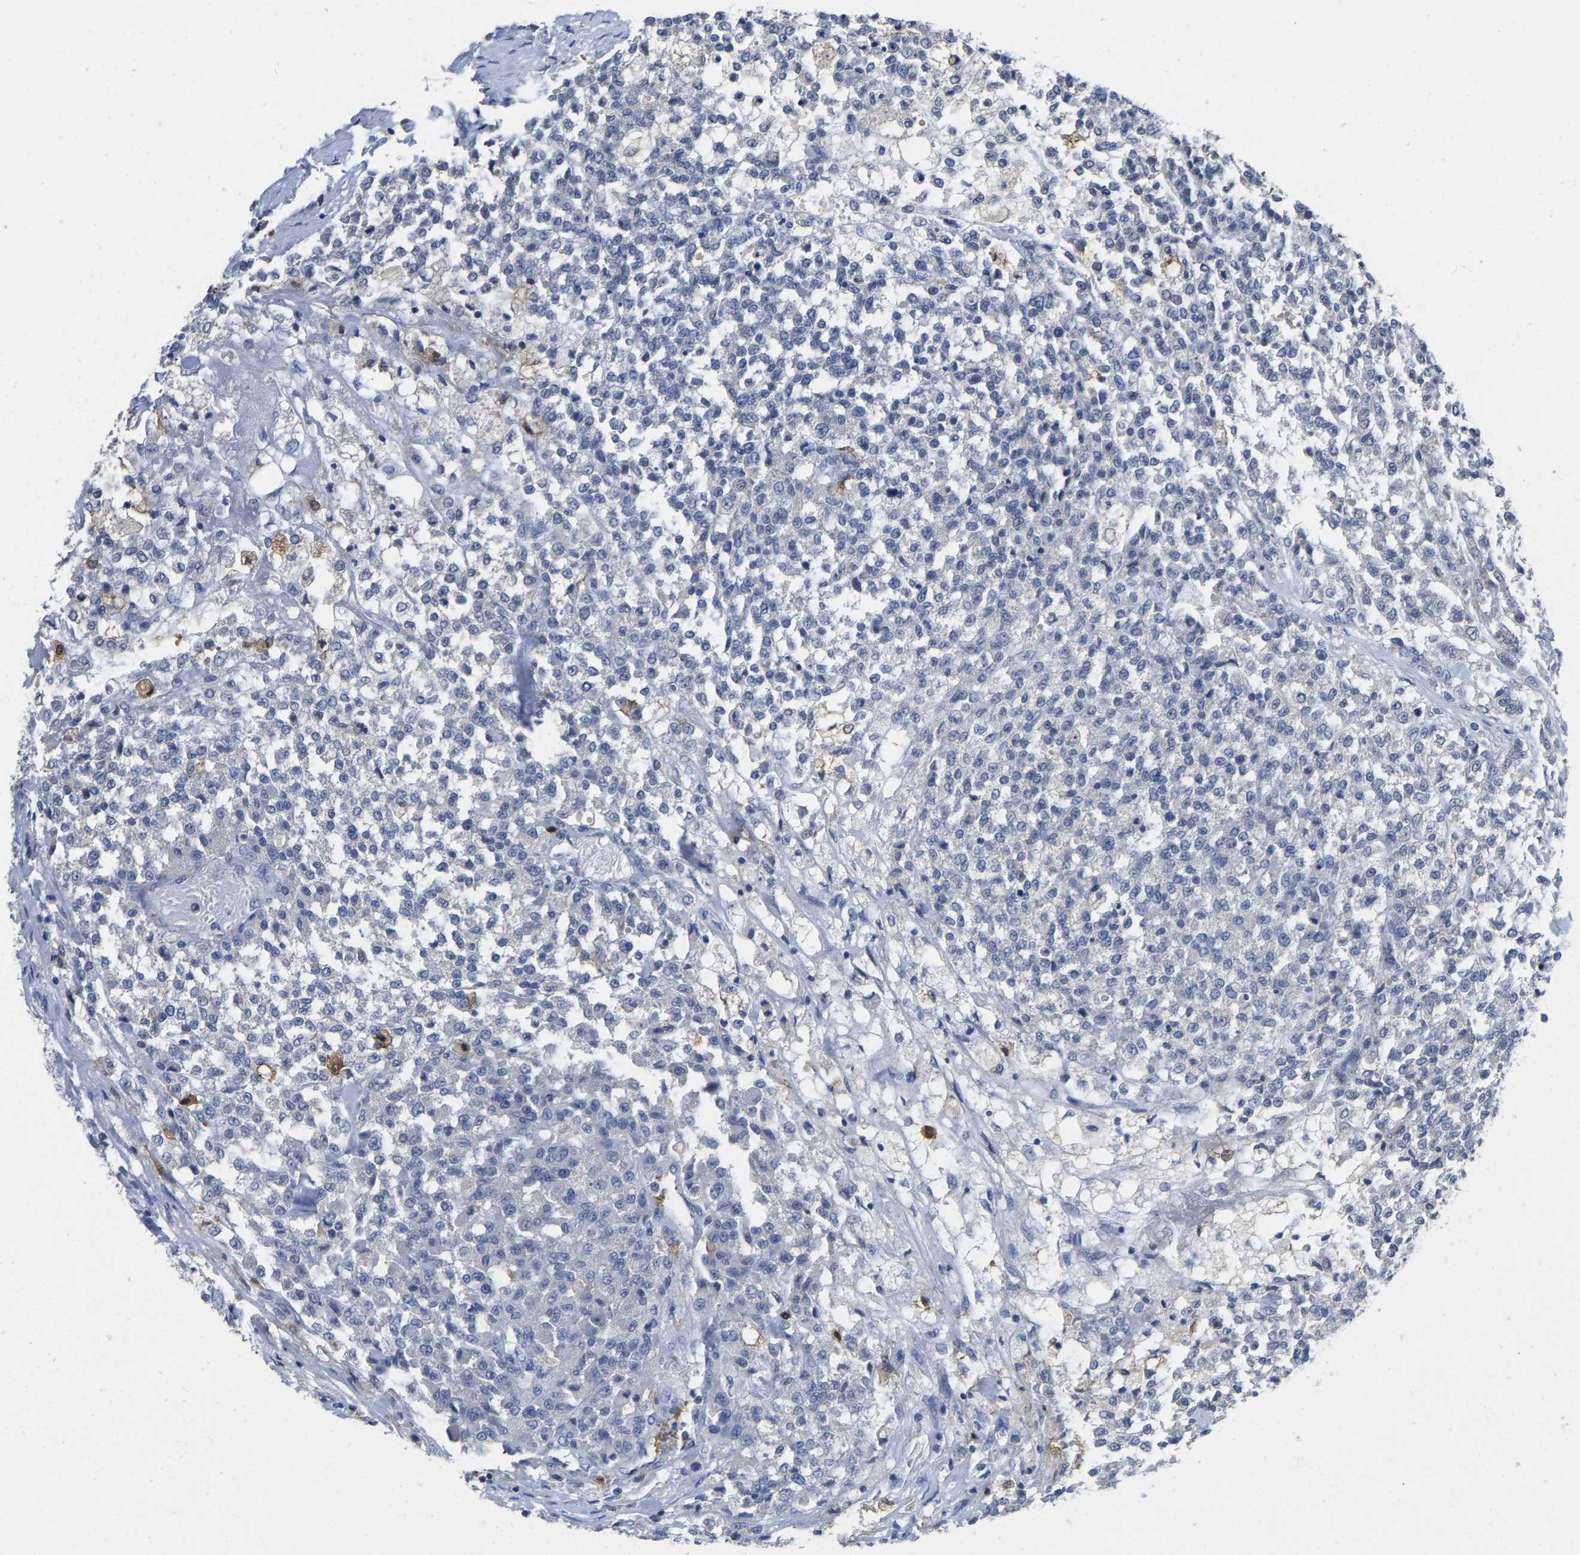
{"staining": {"intensity": "negative", "quantity": "none", "location": "none"}, "tissue": "testis cancer", "cell_type": "Tumor cells", "image_type": "cancer", "snomed": [{"axis": "morphology", "description": "Seminoma, NOS"}, {"axis": "topography", "description": "Testis"}], "caption": "This photomicrograph is of seminoma (testis) stained with immunohistochemistry (IHC) to label a protein in brown with the nuclei are counter-stained blue. There is no positivity in tumor cells.", "gene": "ULBP2", "patient": {"sex": "male", "age": 59}}